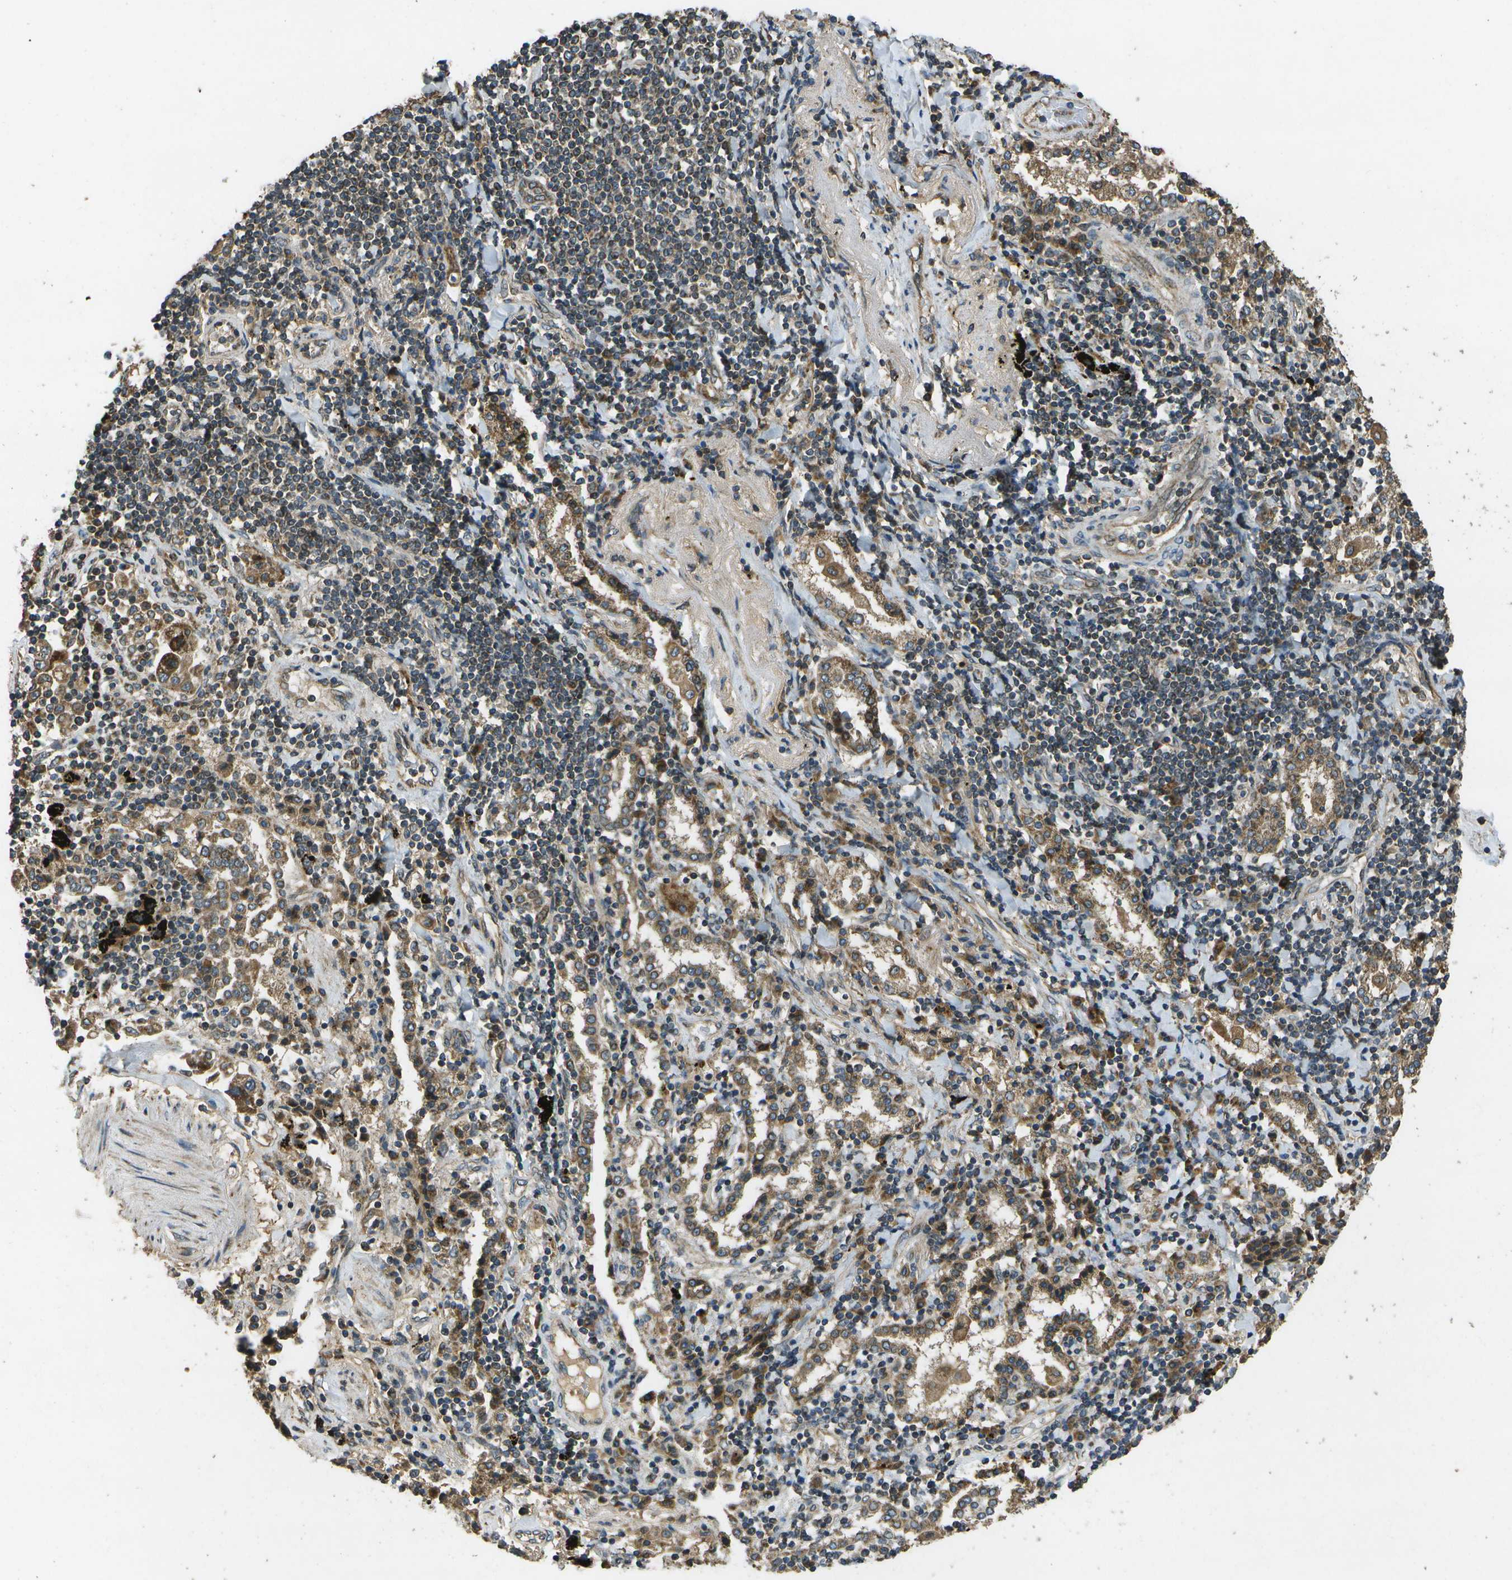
{"staining": {"intensity": "moderate", "quantity": ">75%", "location": "cytoplasmic/membranous"}, "tissue": "lung cancer", "cell_type": "Tumor cells", "image_type": "cancer", "snomed": [{"axis": "morphology", "description": "Adenocarcinoma, NOS"}, {"axis": "topography", "description": "Lung"}], "caption": "Immunohistochemistry (IHC) staining of lung cancer, which exhibits medium levels of moderate cytoplasmic/membranous staining in approximately >75% of tumor cells indicating moderate cytoplasmic/membranous protein staining. The staining was performed using DAB (brown) for protein detection and nuclei were counterstained in hematoxylin (blue).", "gene": "HFE", "patient": {"sex": "female", "age": 65}}